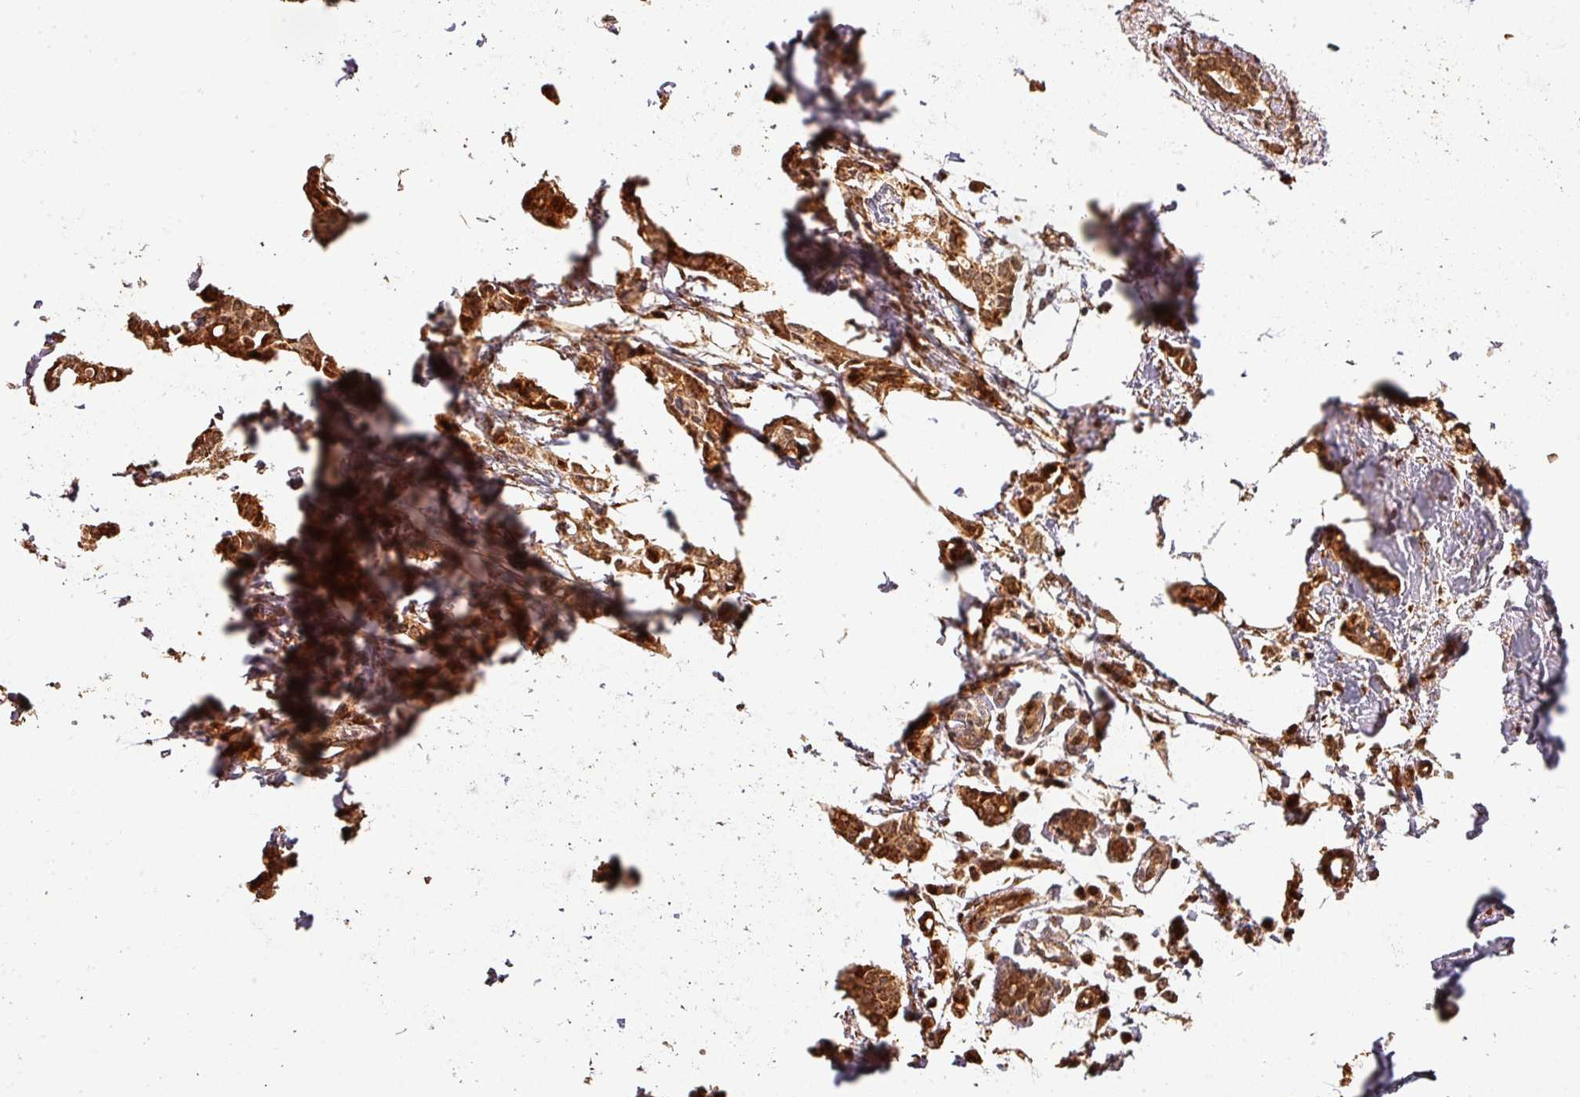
{"staining": {"intensity": "strong", "quantity": ">75%", "location": "cytoplasmic/membranous,nuclear"}, "tissue": "breast cancer", "cell_type": "Tumor cells", "image_type": "cancer", "snomed": [{"axis": "morphology", "description": "Duct carcinoma"}, {"axis": "topography", "description": "Breast"}], "caption": "Immunohistochemistry (IHC) staining of infiltrating ductal carcinoma (breast), which shows high levels of strong cytoplasmic/membranous and nuclear staining in approximately >75% of tumor cells indicating strong cytoplasmic/membranous and nuclear protein expression. The staining was performed using DAB (brown) for protein detection and nuclei were counterstained in hematoxylin (blue).", "gene": "BPIFB3", "patient": {"sex": "female", "age": 41}}